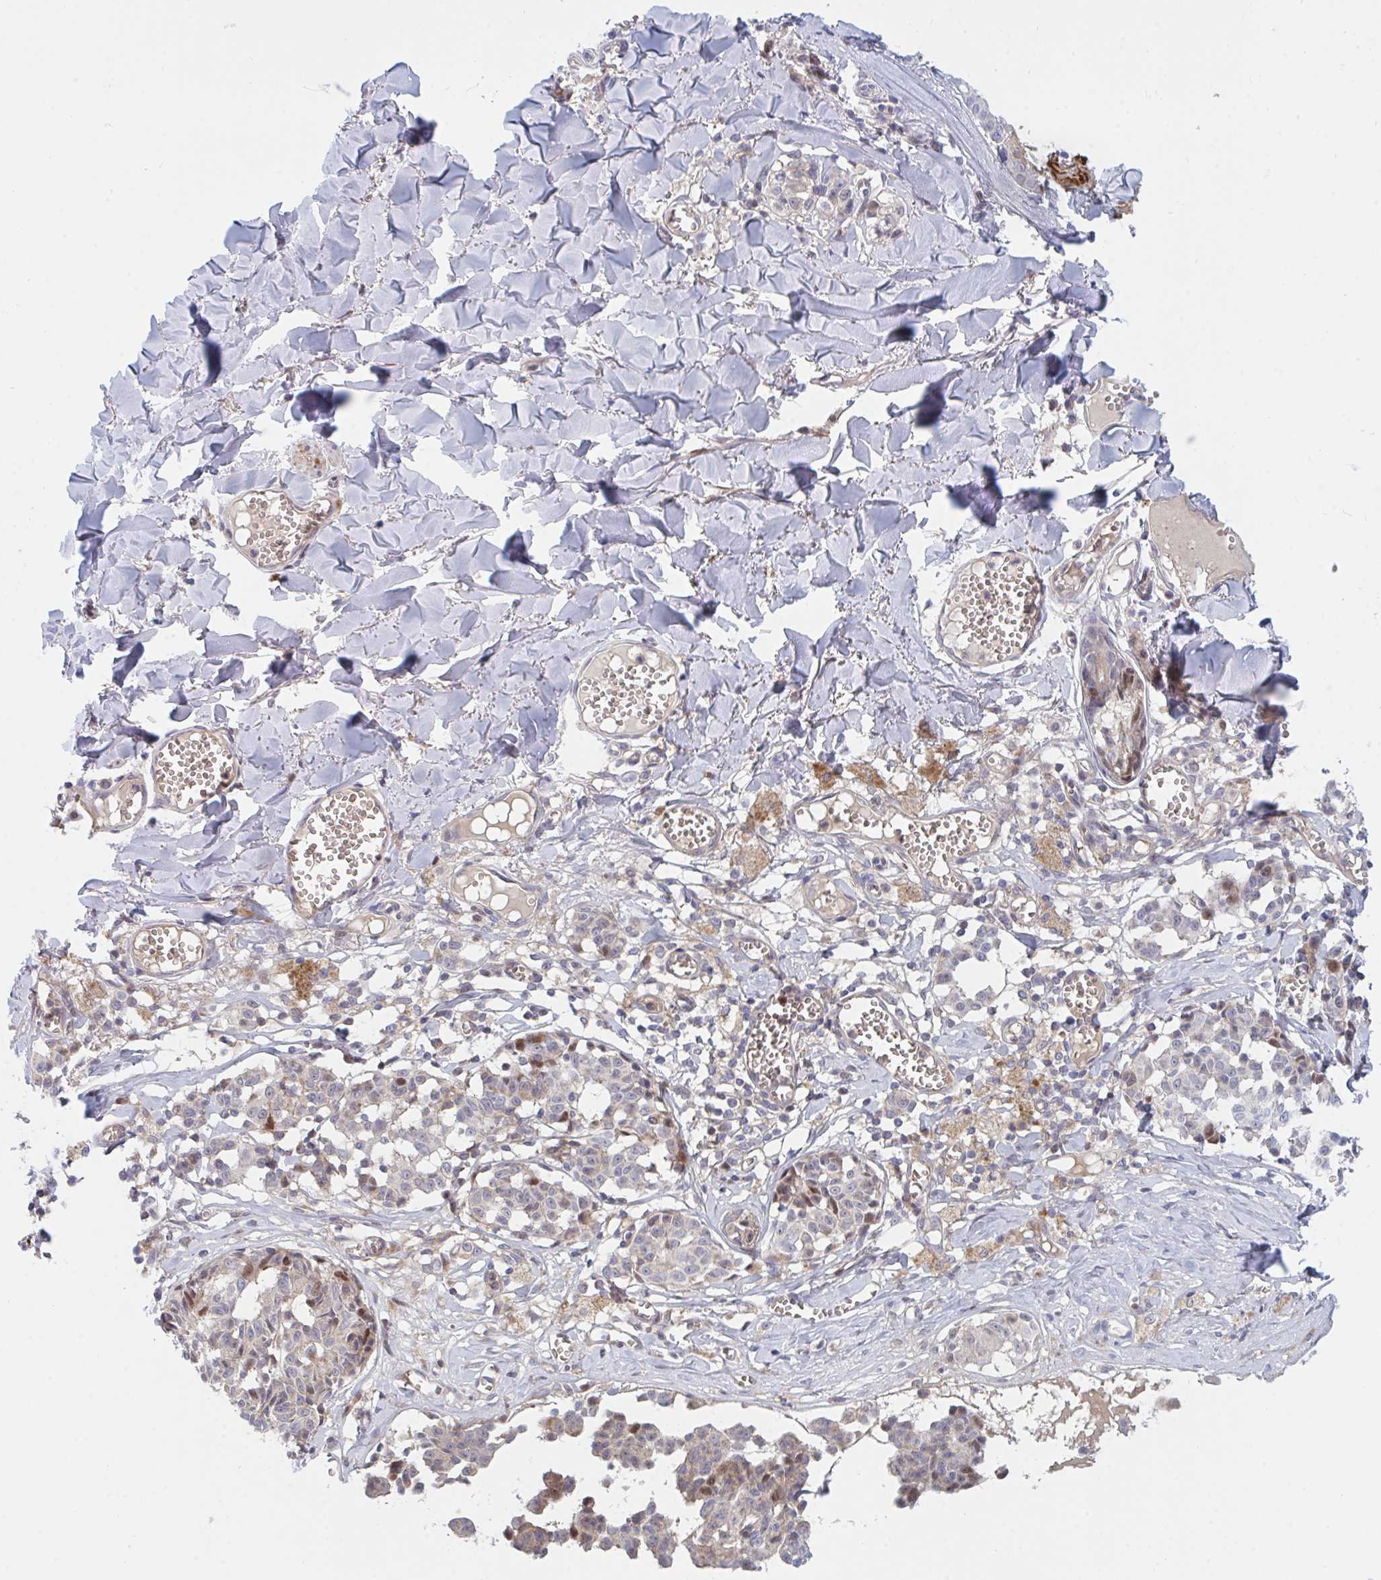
{"staining": {"intensity": "negative", "quantity": "none", "location": "none"}, "tissue": "melanoma", "cell_type": "Tumor cells", "image_type": "cancer", "snomed": [{"axis": "morphology", "description": "Malignant melanoma, NOS"}, {"axis": "topography", "description": "Skin"}], "caption": "Malignant melanoma stained for a protein using immunohistochemistry shows no expression tumor cells.", "gene": "TNFSF4", "patient": {"sex": "female", "age": 43}}